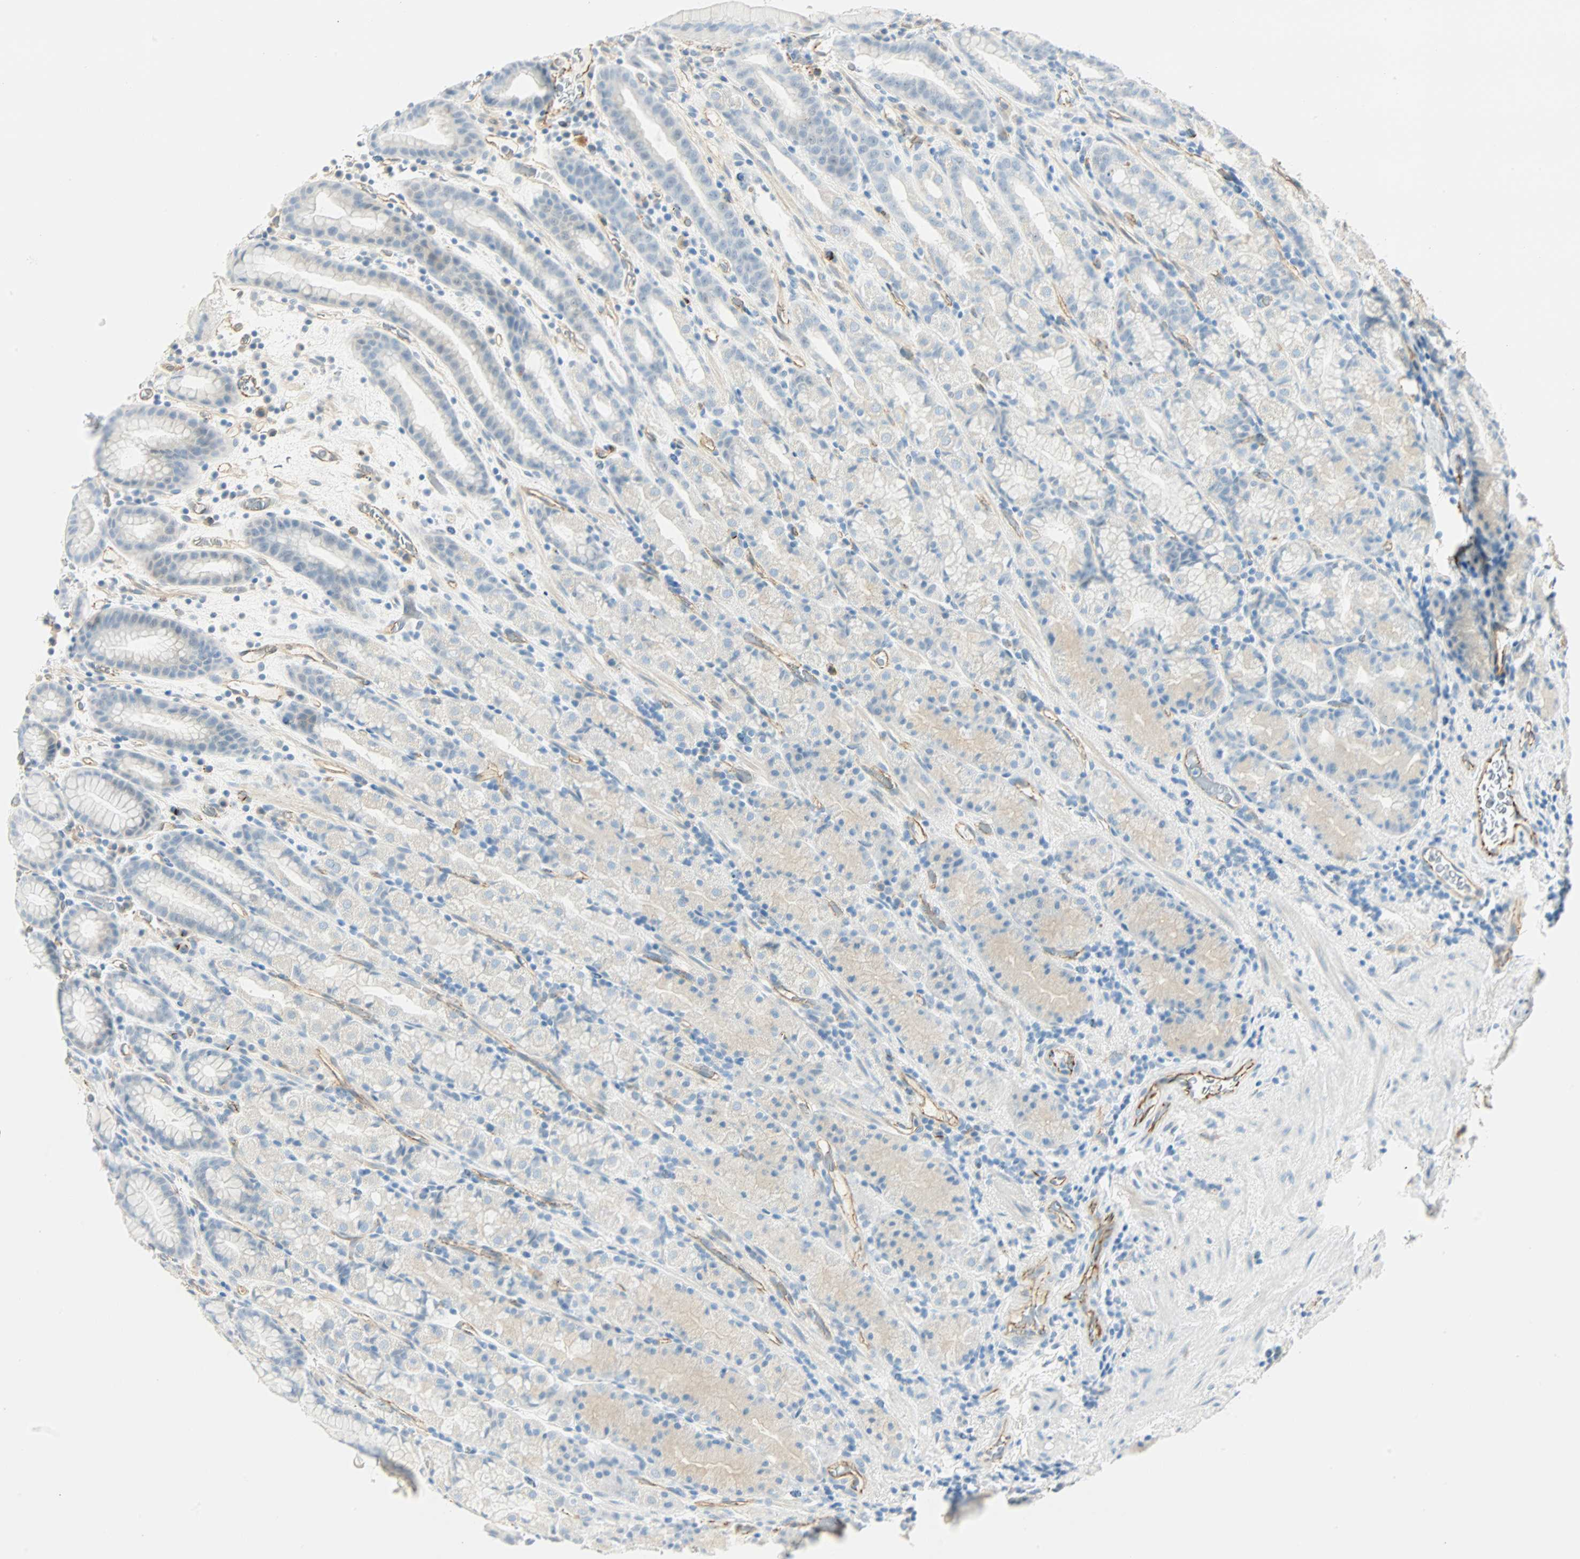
{"staining": {"intensity": "weak", "quantity": "<25%", "location": "cytoplasmic/membranous"}, "tissue": "stomach", "cell_type": "Glandular cells", "image_type": "normal", "snomed": [{"axis": "morphology", "description": "Normal tissue, NOS"}, {"axis": "topography", "description": "Stomach, upper"}], "caption": "Human stomach stained for a protein using IHC shows no staining in glandular cells.", "gene": "VPS9D1", "patient": {"sex": "male", "age": 68}}